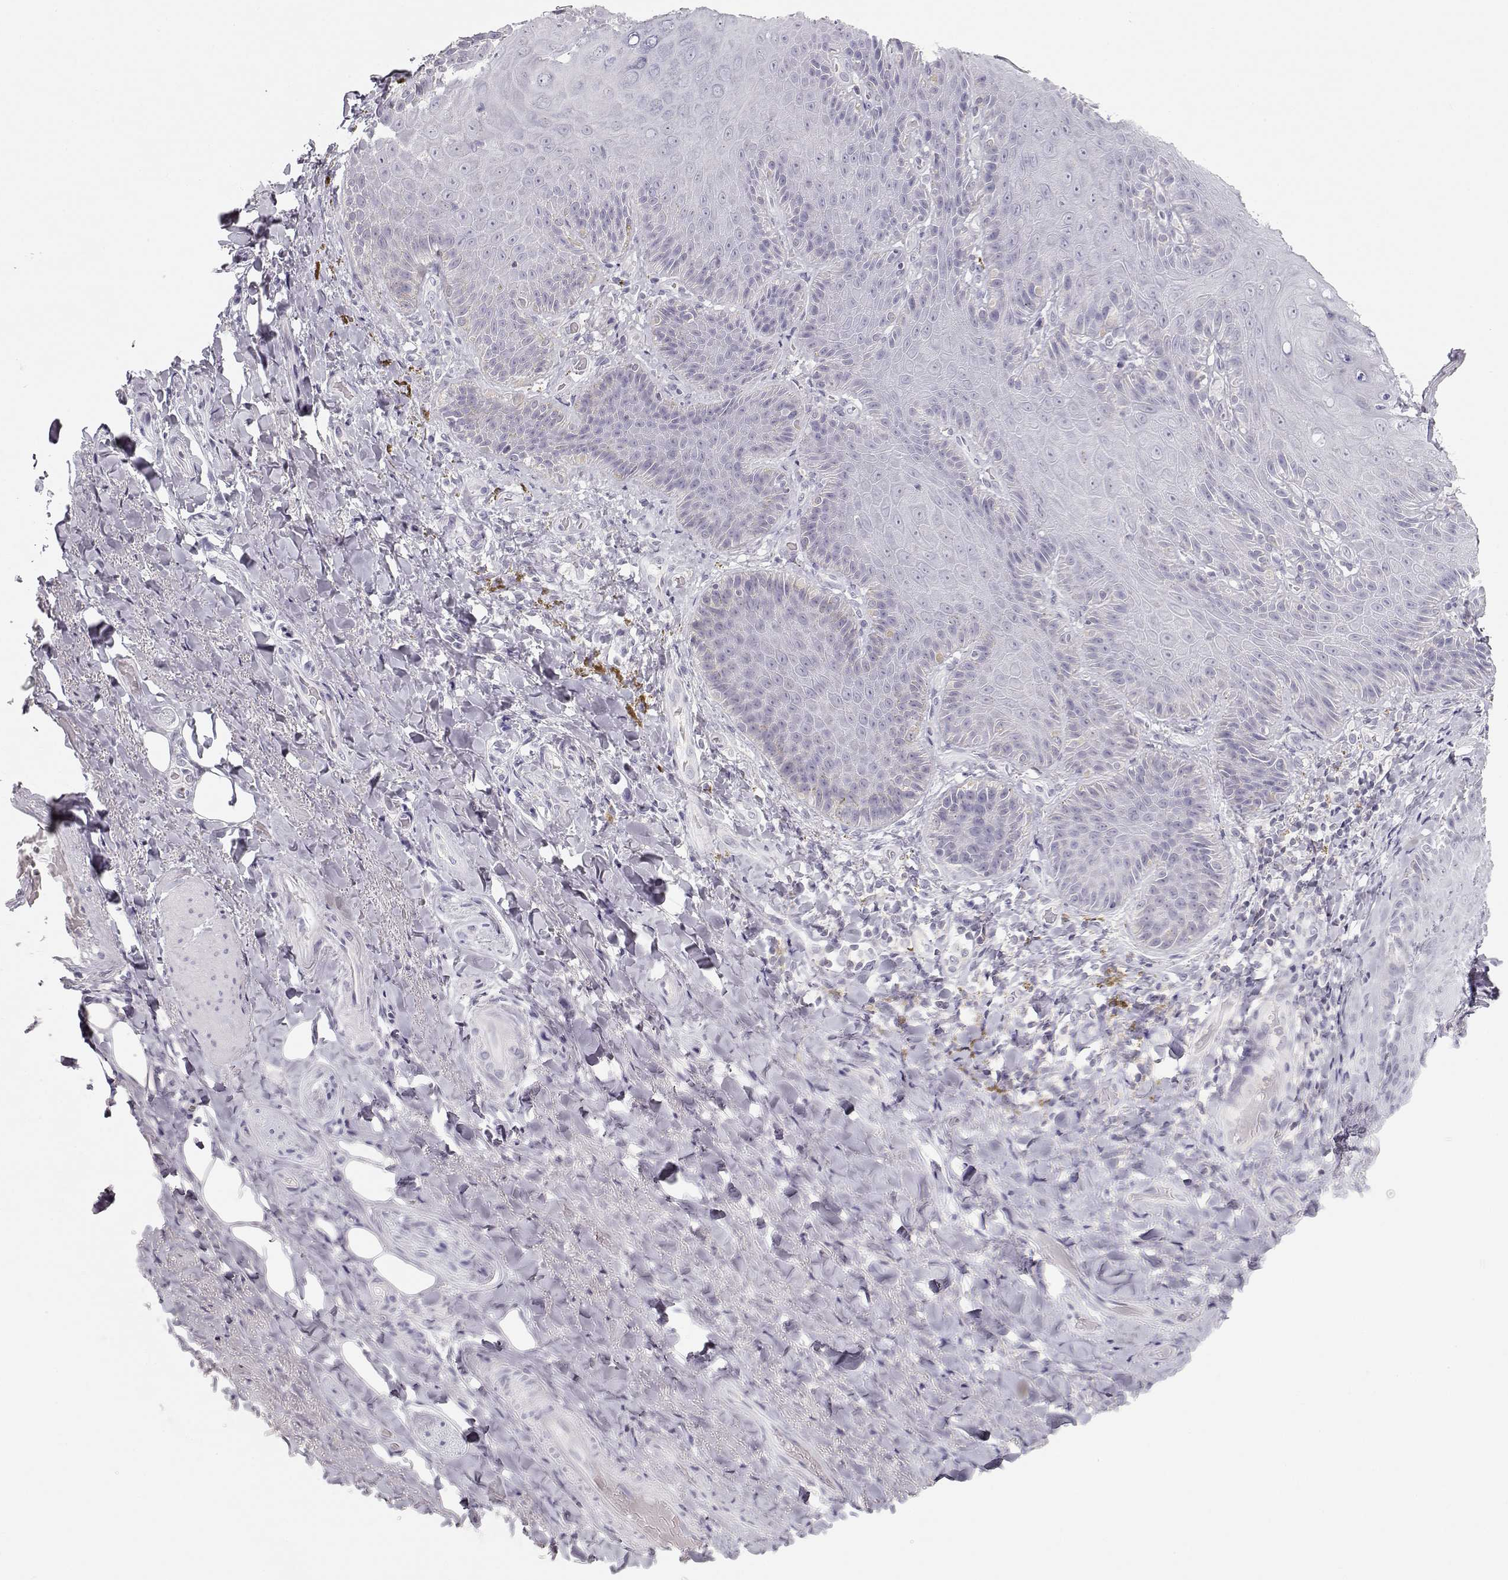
{"staining": {"intensity": "negative", "quantity": "none", "location": "none"}, "tissue": "adipose tissue", "cell_type": "Adipocytes", "image_type": "normal", "snomed": [{"axis": "morphology", "description": "Normal tissue, NOS"}, {"axis": "topography", "description": "Anal"}, {"axis": "topography", "description": "Peripheral nerve tissue"}], "caption": "The photomicrograph demonstrates no staining of adipocytes in normal adipose tissue.", "gene": "FAM166A", "patient": {"sex": "male", "age": 53}}